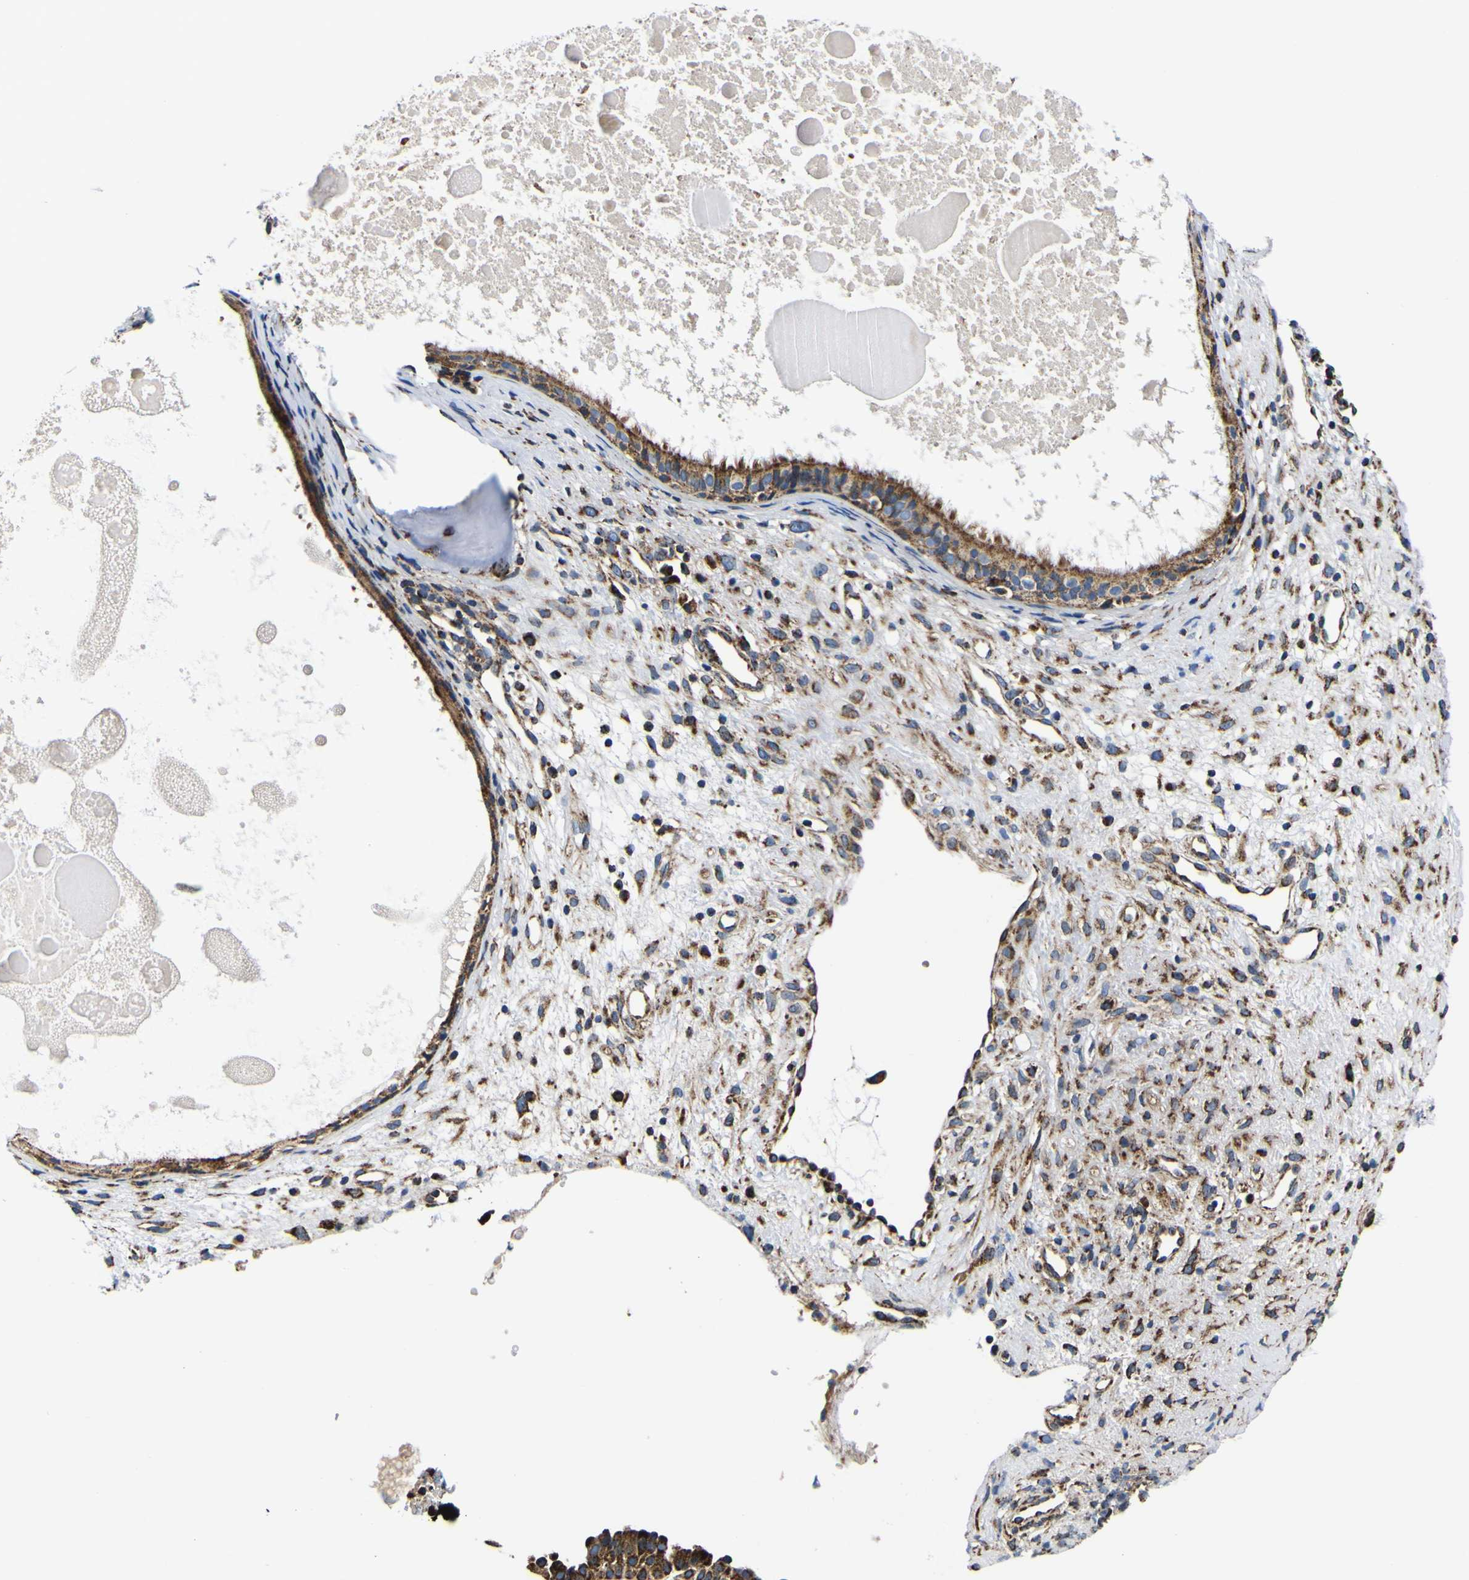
{"staining": {"intensity": "strong", "quantity": ">75%", "location": "cytoplasmic/membranous"}, "tissue": "nasopharynx", "cell_type": "Respiratory epithelial cells", "image_type": "normal", "snomed": [{"axis": "morphology", "description": "Normal tissue, NOS"}, {"axis": "topography", "description": "Nasopharynx"}], "caption": "Immunohistochemical staining of benign nasopharynx exhibits high levels of strong cytoplasmic/membranous expression in approximately >75% of respiratory epithelial cells.", "gene": "PTRH2", "patient": {"sex": "male", "age": 22}}